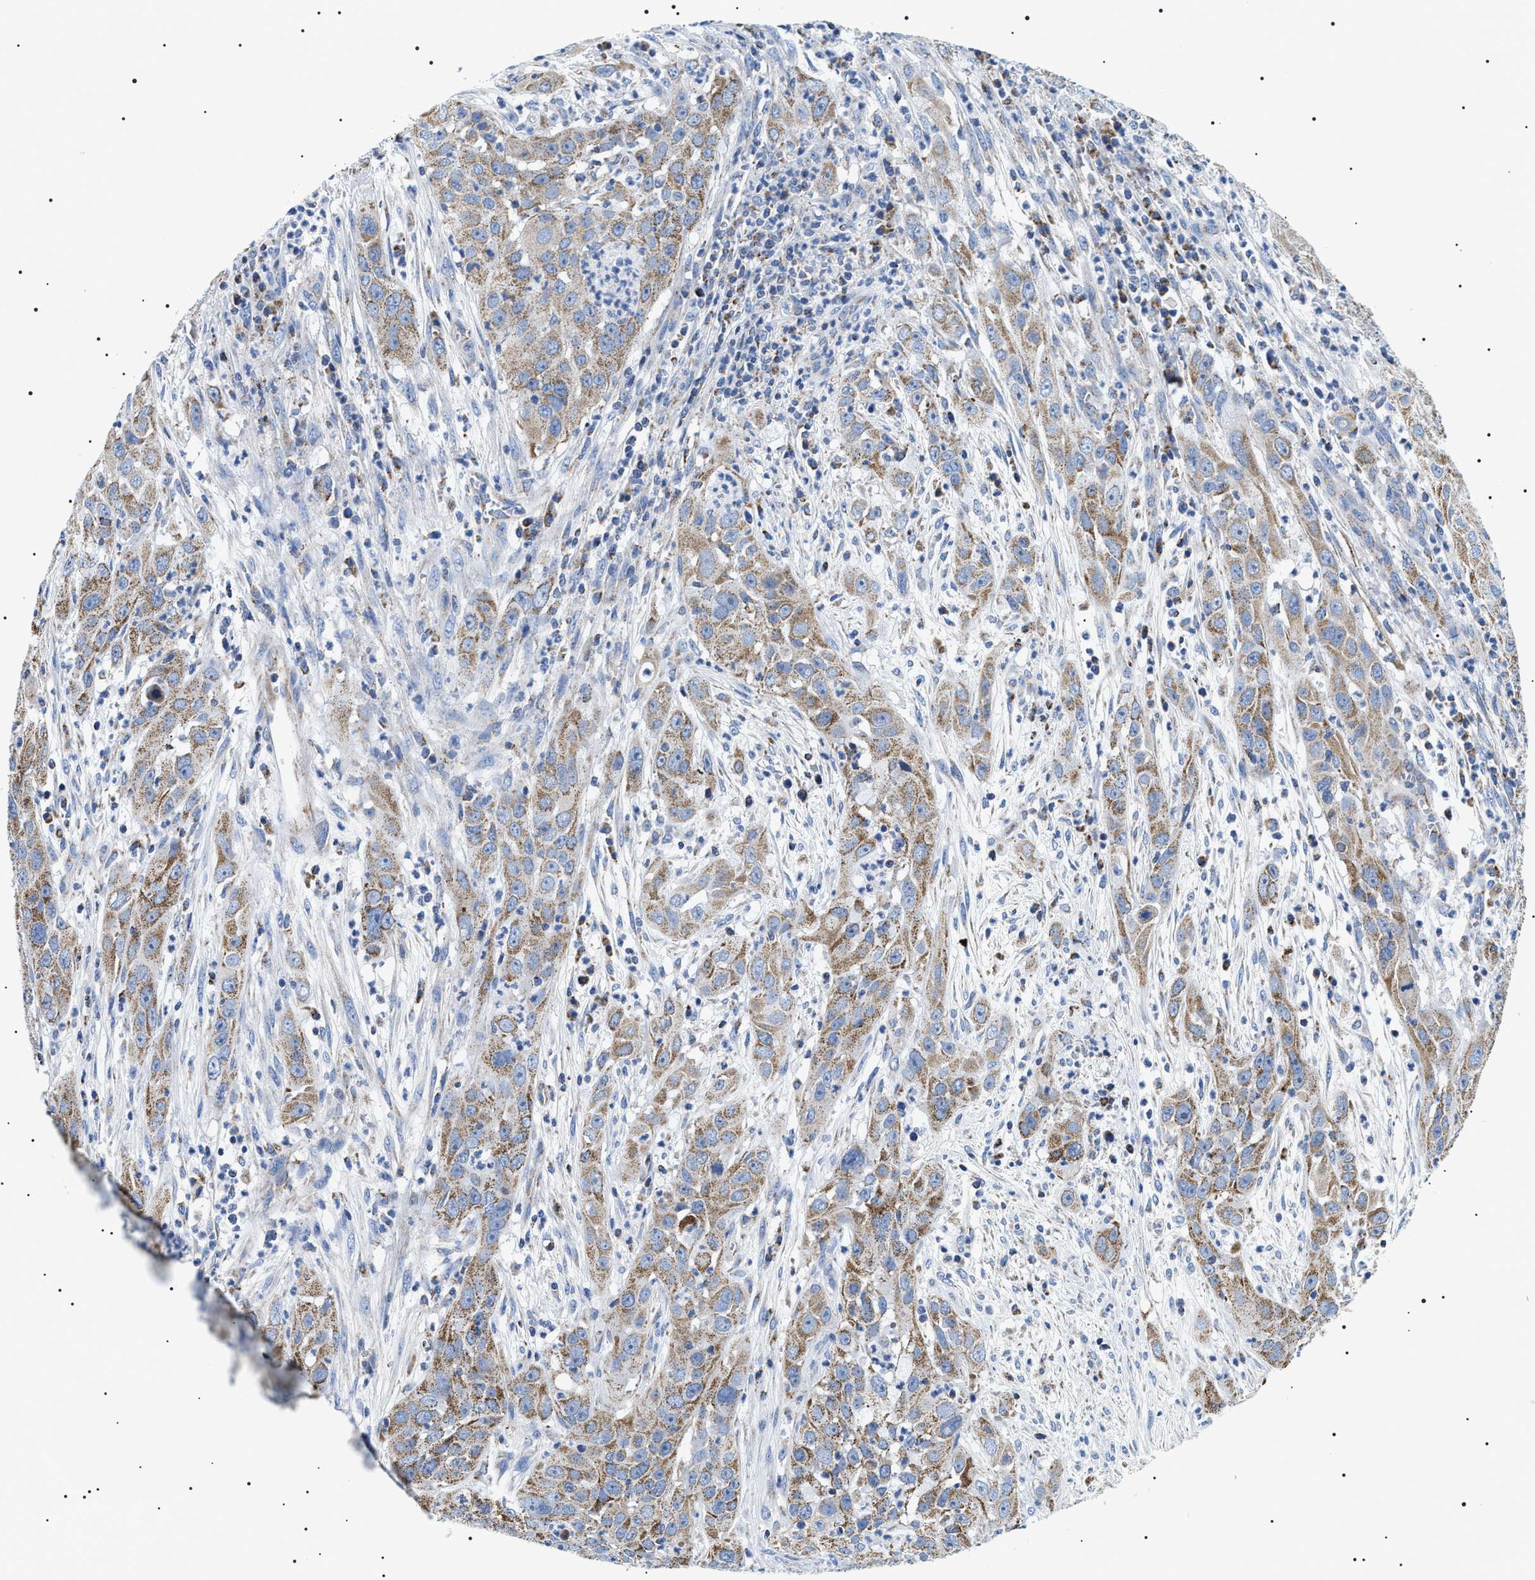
{"staining": {"intensity": "moderate", "quantity": ">75%", "location": "cytoplasmic/membranous"}, "tissue": "cervical cancer", "cell_type": "Tumor cells", "image_type": "cancer", "snomed": [{"axis": "morphology", "description": "Squamous cell carcinoma, NOS"}, {"axis": "topography", "description": "Cervix"}], "caption": "There is medium levels of moderate cytoplasmic/membranous expression in tumor cells of squamous cell carcinoma (cervical), as demonstrated by immunohistochemical staining (brown color).", "gene": "OXSM", "patient": {"sex": "female", "age": 32}}